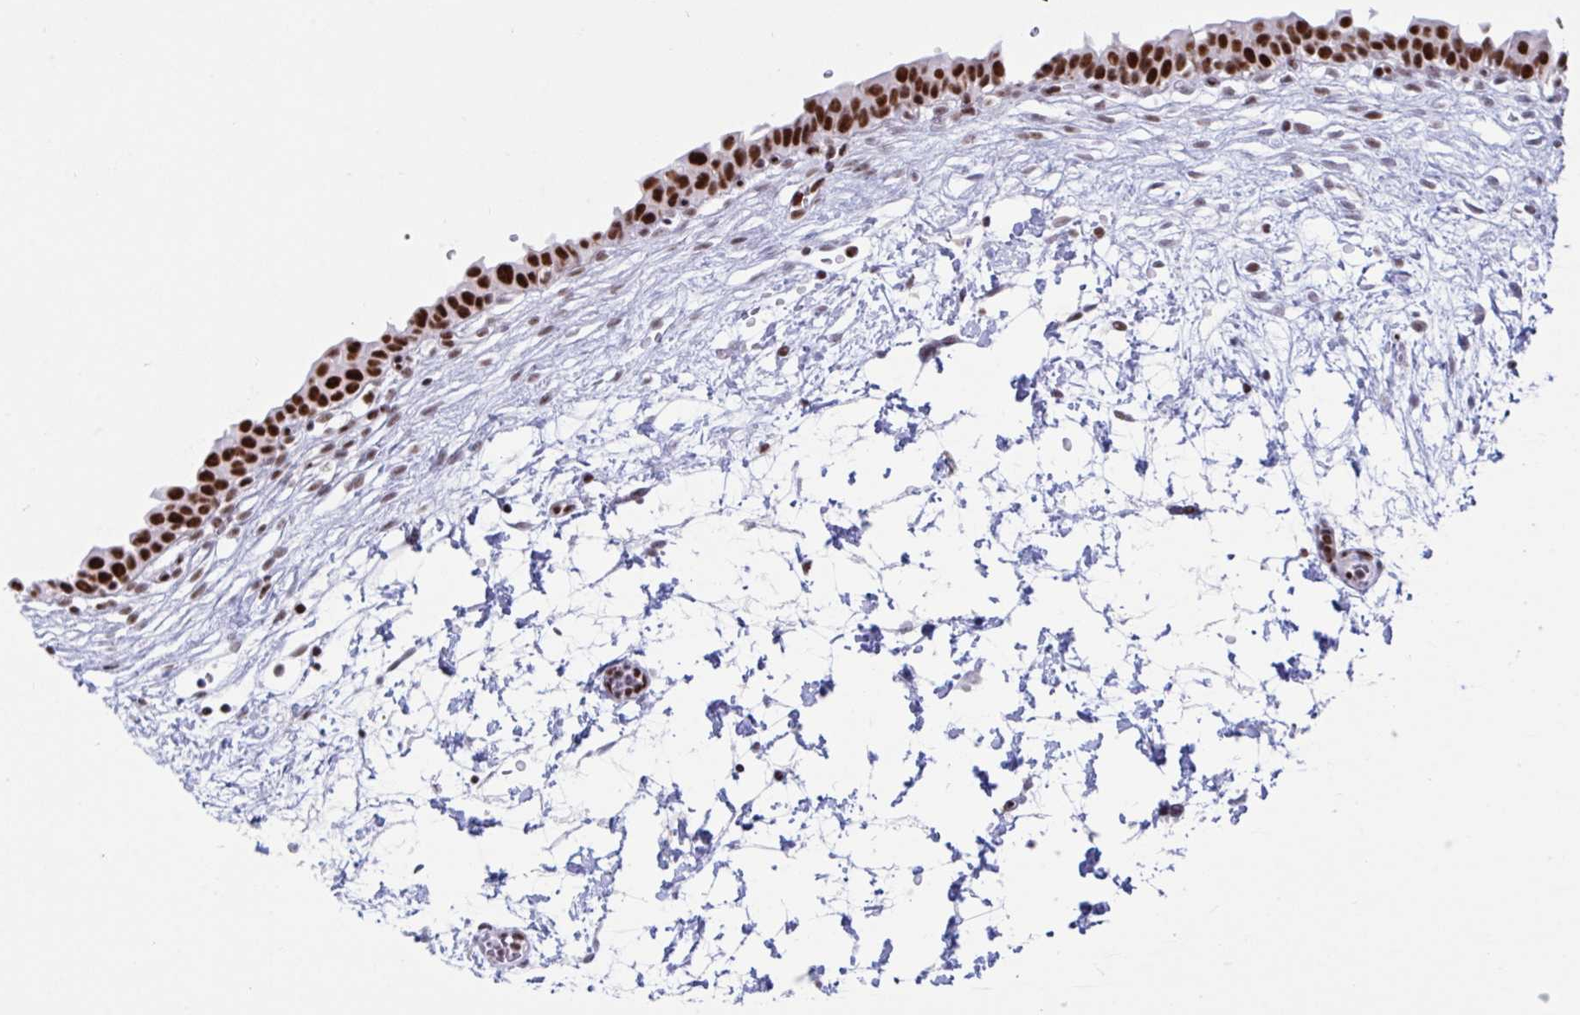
{"staining": {"intensity": "strong", "quantity": ">75%", "location": "nuclear"}, "tissue": "urinary bladder", "cell_type": "Urothelial cells", "image_type": "normal", "snomed": [{"axis": "morphology", "description": "Normal tissue, NOS"}, {"axis": "topography", "description": "Urinary bladder"}], "caption": "The photomicrograph exhibits staining of unremarkable urinary bladder, revealing strong nuclear protein staining (brown color) within urothelial cells. Ihc stains the protein of interest in brown and the nuclei are stained blue.", "gene": "IKZF2", "patient": {"sex": "male", "age": 37}}